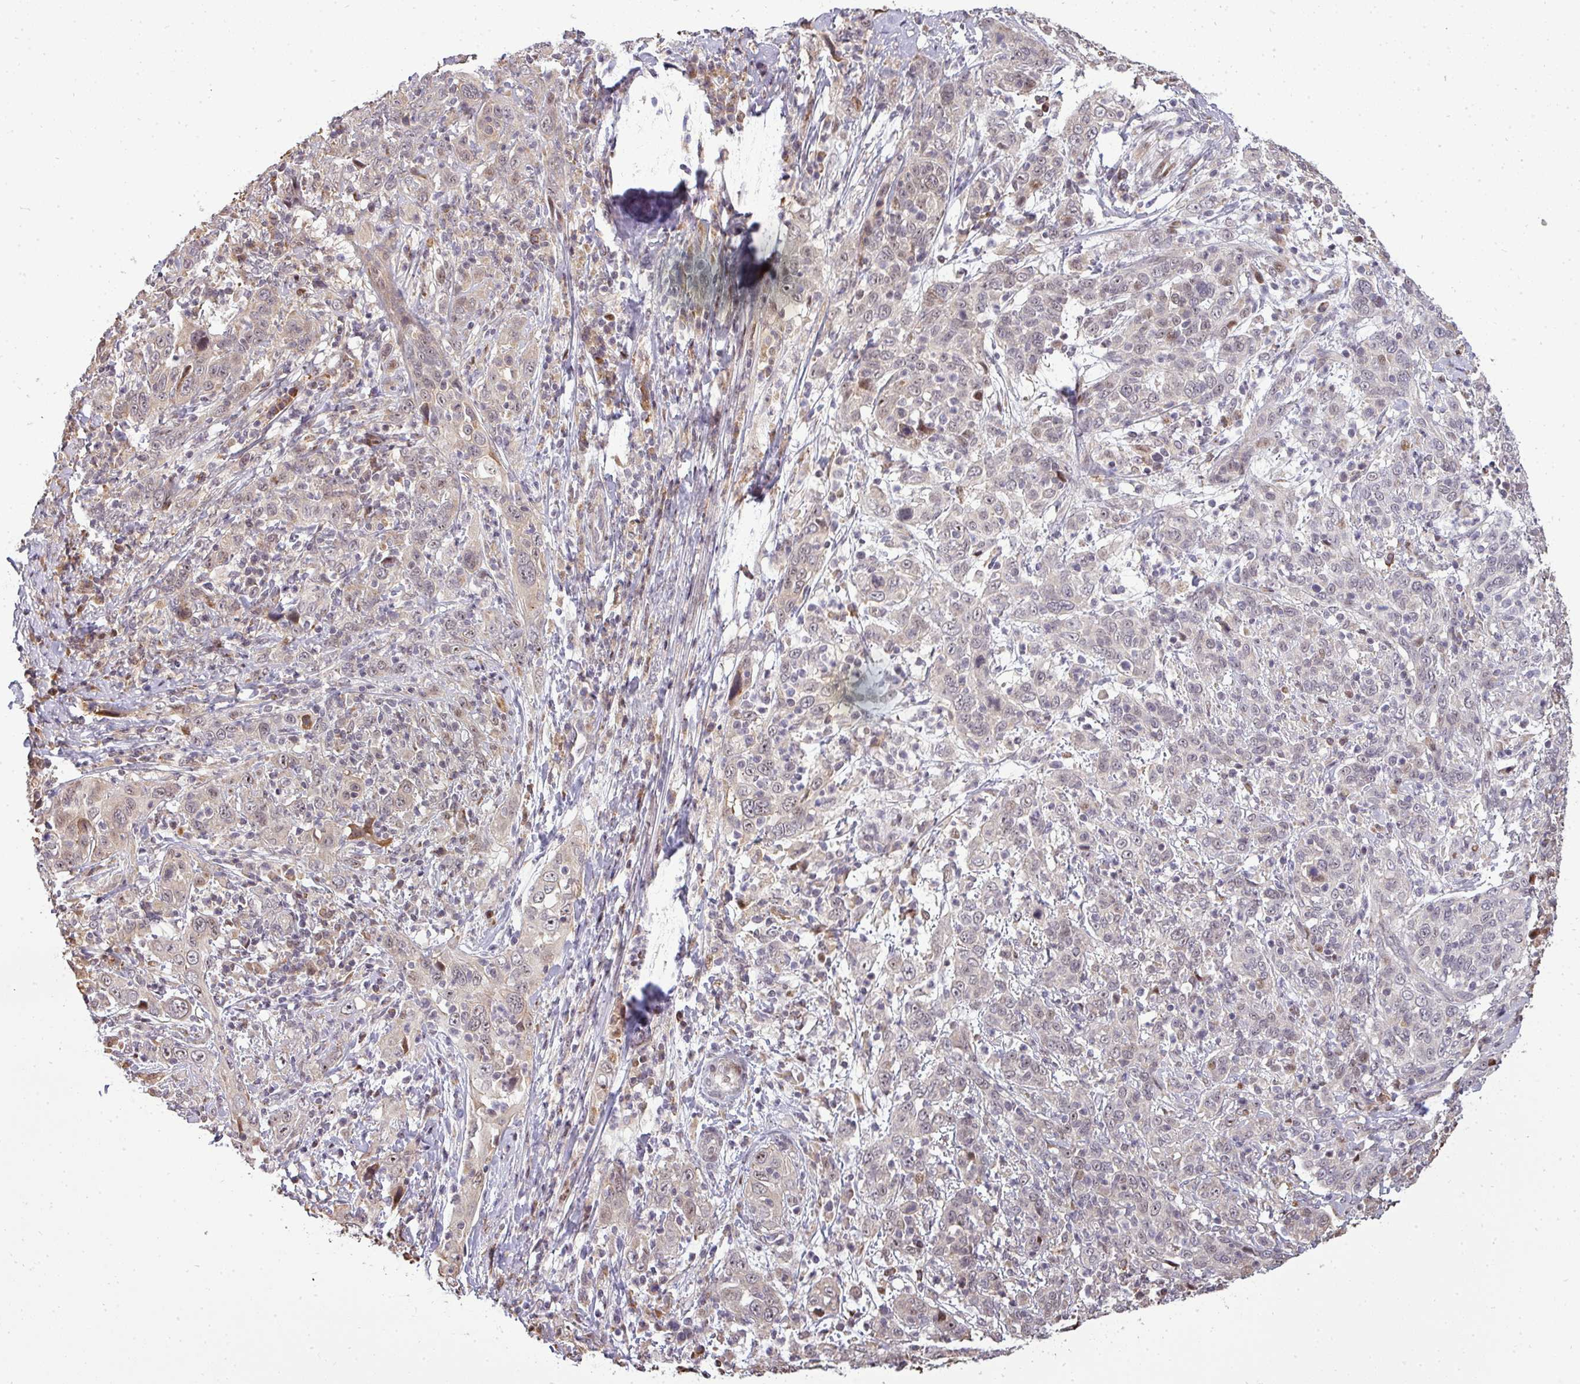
{"staining": {"intensity": "weak", "quantity": "<25%", "location": "nuclear"}, "tissue": "cervical cancer", "cell_type": "Tumor cells", "image_type": "cancer", "snomed": [{"axis": "morphology", "description": "Squamous cell carcinoma, NOS"}, {"axis": "topography", "description": "Cervix"}], "caption": "DAB (3,3'-diaminobenzidine) immunohistochemical staining of cervical cancer shows no significant staining in tumor cells. The staining was performed using DAB (3,3'-diaminobenzidine) to visualize the protein expression in brown, while the nuclei were stained in blue with hematoxylin (Magnification: 20x).", "gene": "PATZ1", "patient": {"sex": "female", "age": 46}}